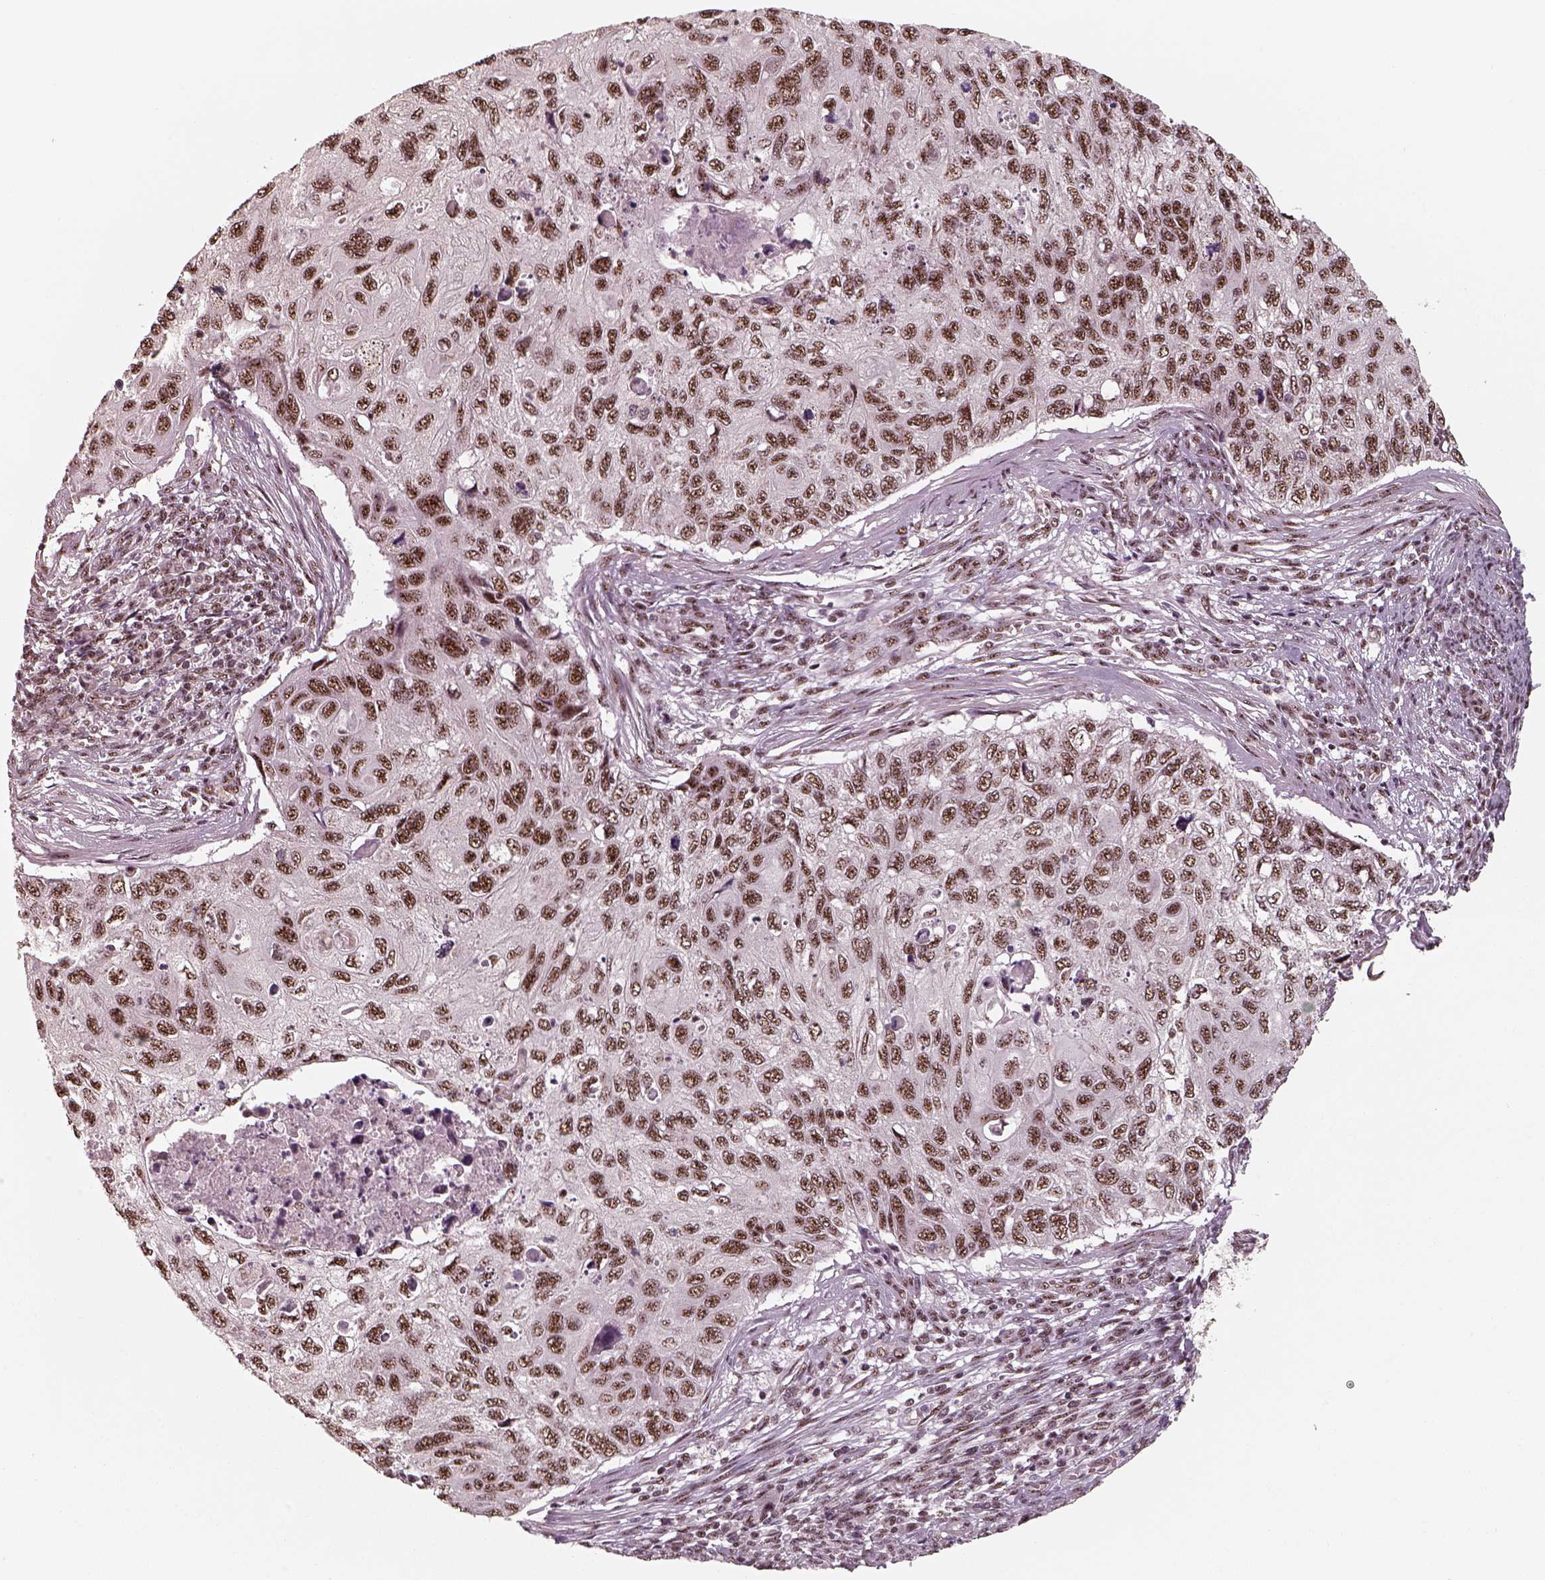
{"staining": {"intensity": "moderate", "quantity": ">75%", "location": "nuclear"}, "tissue": "cervical cancer", "cell_type": "Tumor cells", "image_type": "cancer", "snomed": [{"axis": "morphology", "description": "Squamous cell carcinoma, NOS"}, {"axis": "topography", "description": "Cervix"}], "caption": "This is a photomicrograph of immunohistochemistry staining of squamous cell carcinoma (cervical), which shows moderate expression in the nuclear of tumor cells.", "gene": "ATXN7L3", "patient": {"sex": "female", "age": 70}}